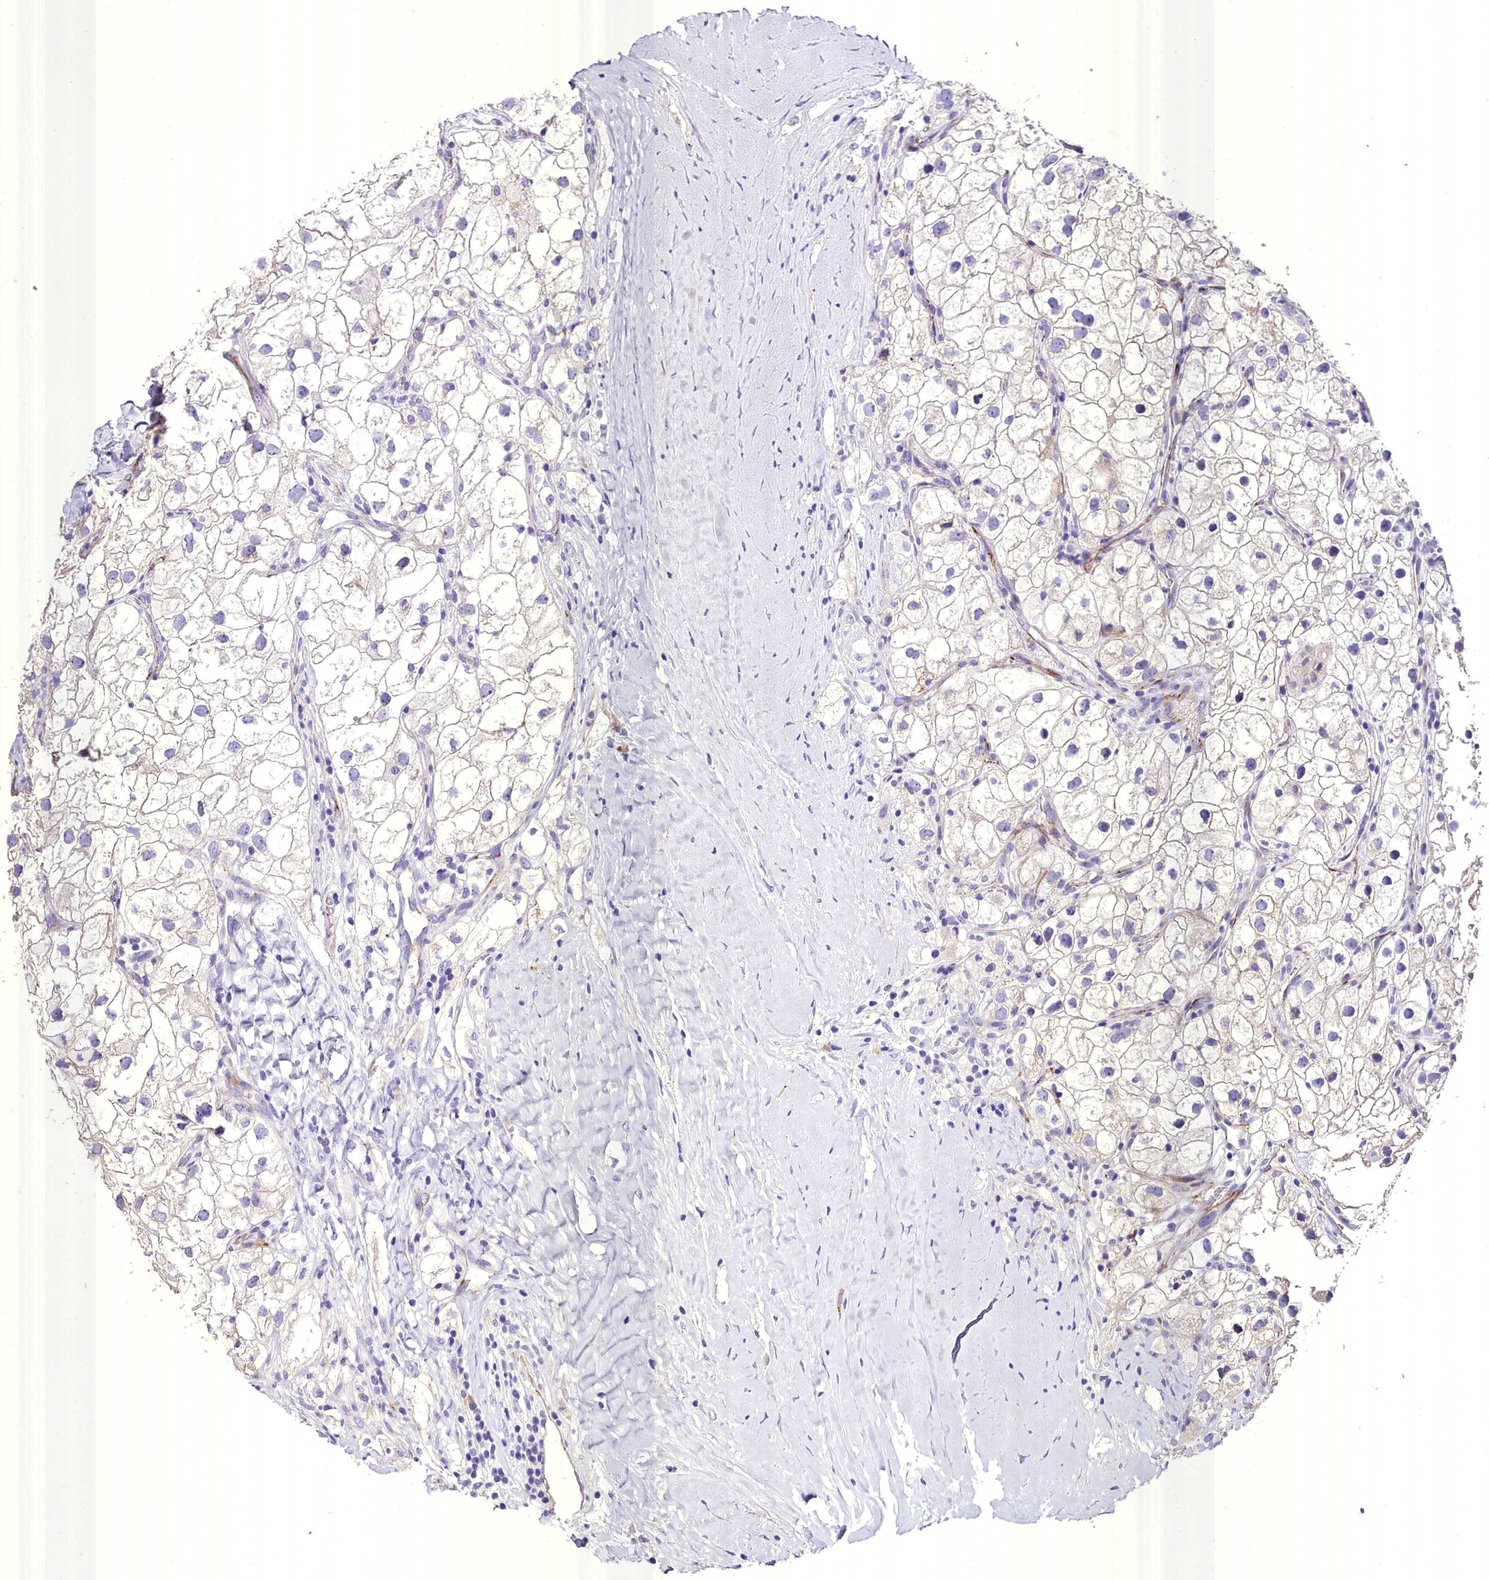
{"staining": {"intensity": "negative", "quantity": "none", "location": "none"}, "tissue": "renal cancer", "cell_type": "Tumor cells", "image_type": "cancer", "snomed": [{"axis": "morphology", "description": "Adenocarcinoma, NOS"}, {"axis": "topography", "description": "Kidney"}], "caption": "IHC histopathology image of neoplastic tissue: renal adenocarcinoma stained with DAB (3,3'-diaminobenzidine) reveals no significant protein positivity in tumor cells. (Immunohistochemistry, brightfield microscopy, high magnification).", "gene": "MS4A18", "patient": {"sex": "male", "age": 59}}